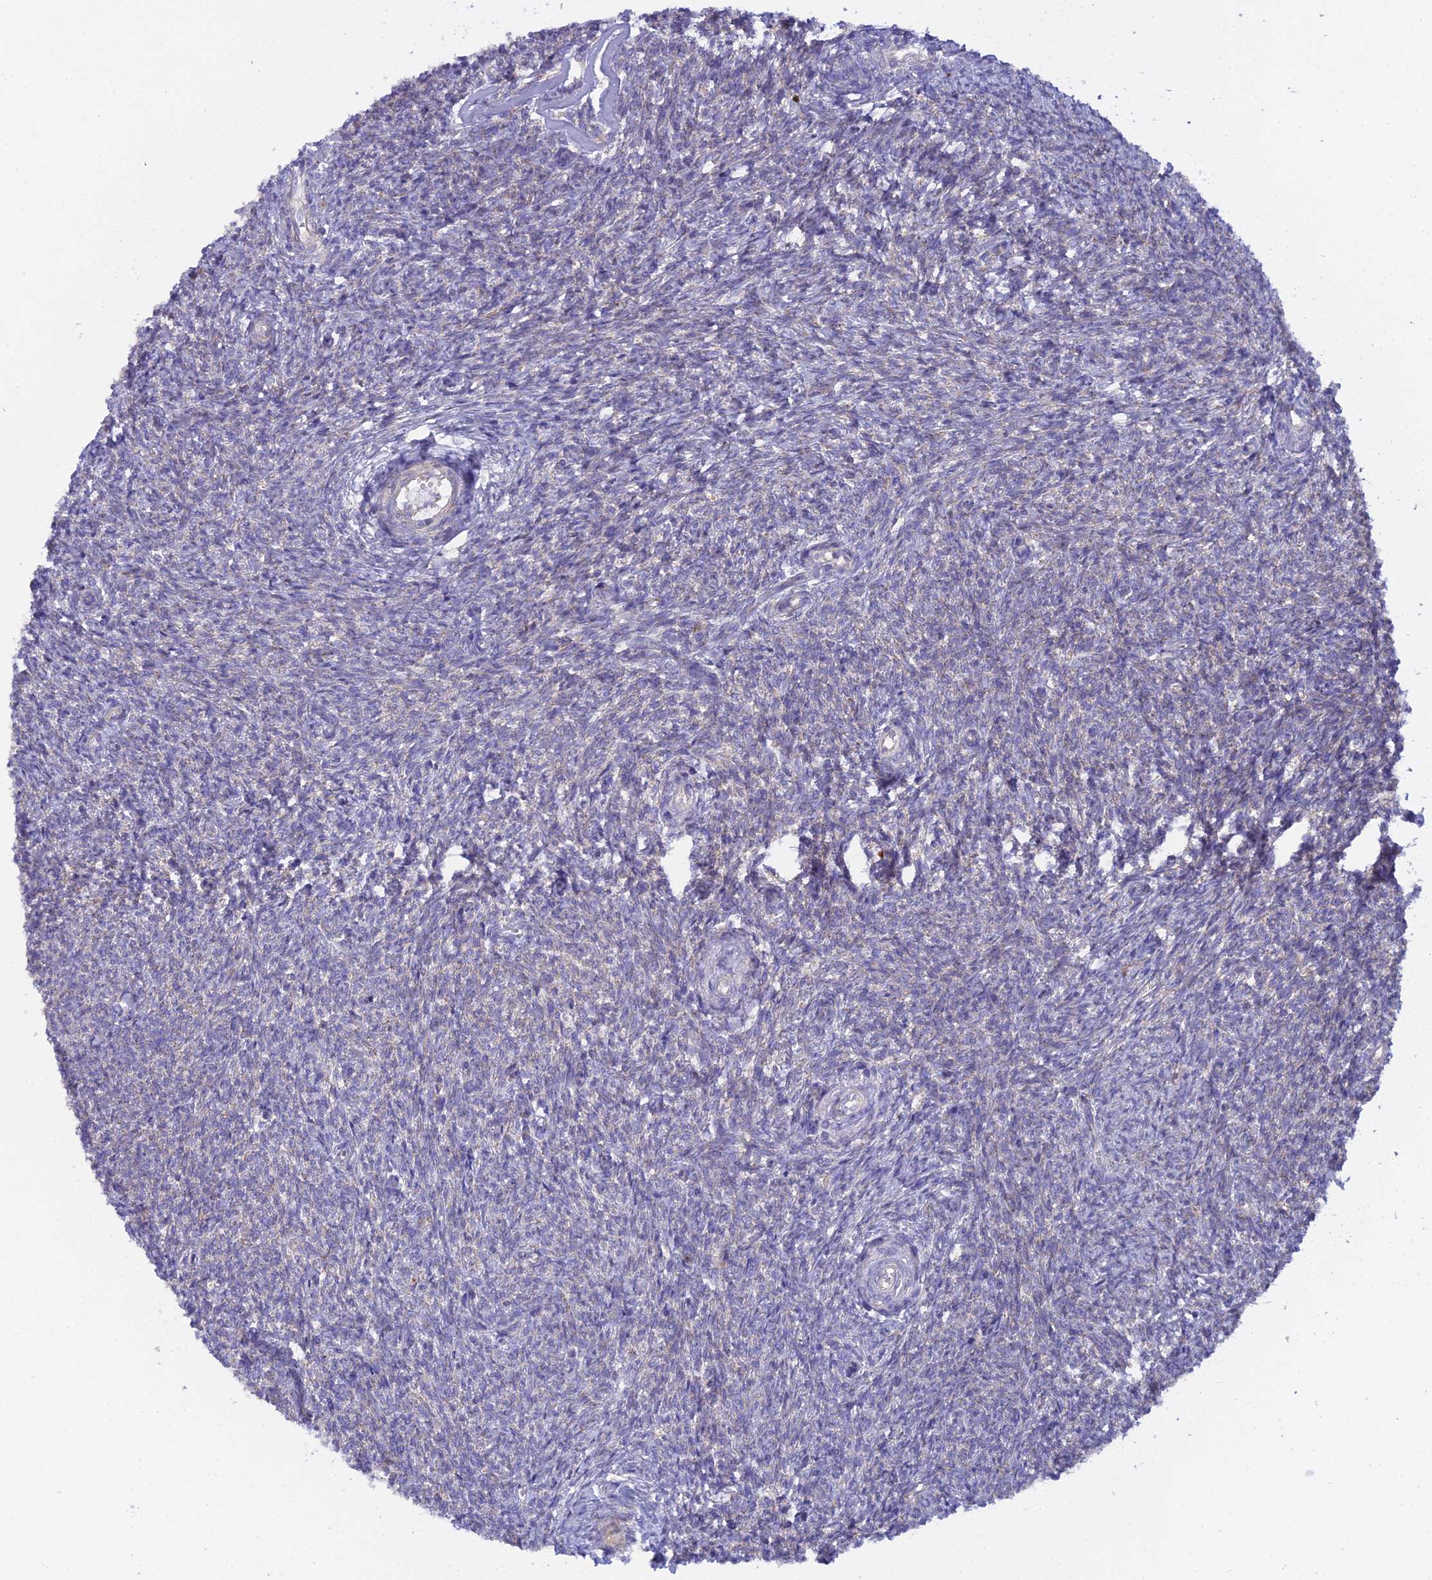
{"staining": {"intensity": "negative", "quantity": "none", "location": "none"}, "tissue": "ovary", "cell_type": "Ovarian stroma cells", "image_type": "normal", "snomed": [{"axis": "morphology", "description": "Normal tissue, NOS"}, {"axis": "topography", "description": "Ovary"}], "caption": "The immunohistochemistry (IHC) micrograph has no significant expression in ovarian stroma cells of ovary. Nuclei are stained in blue.", "gene": "CLCN7", "patient": {"sex": "female", "age": 44}}